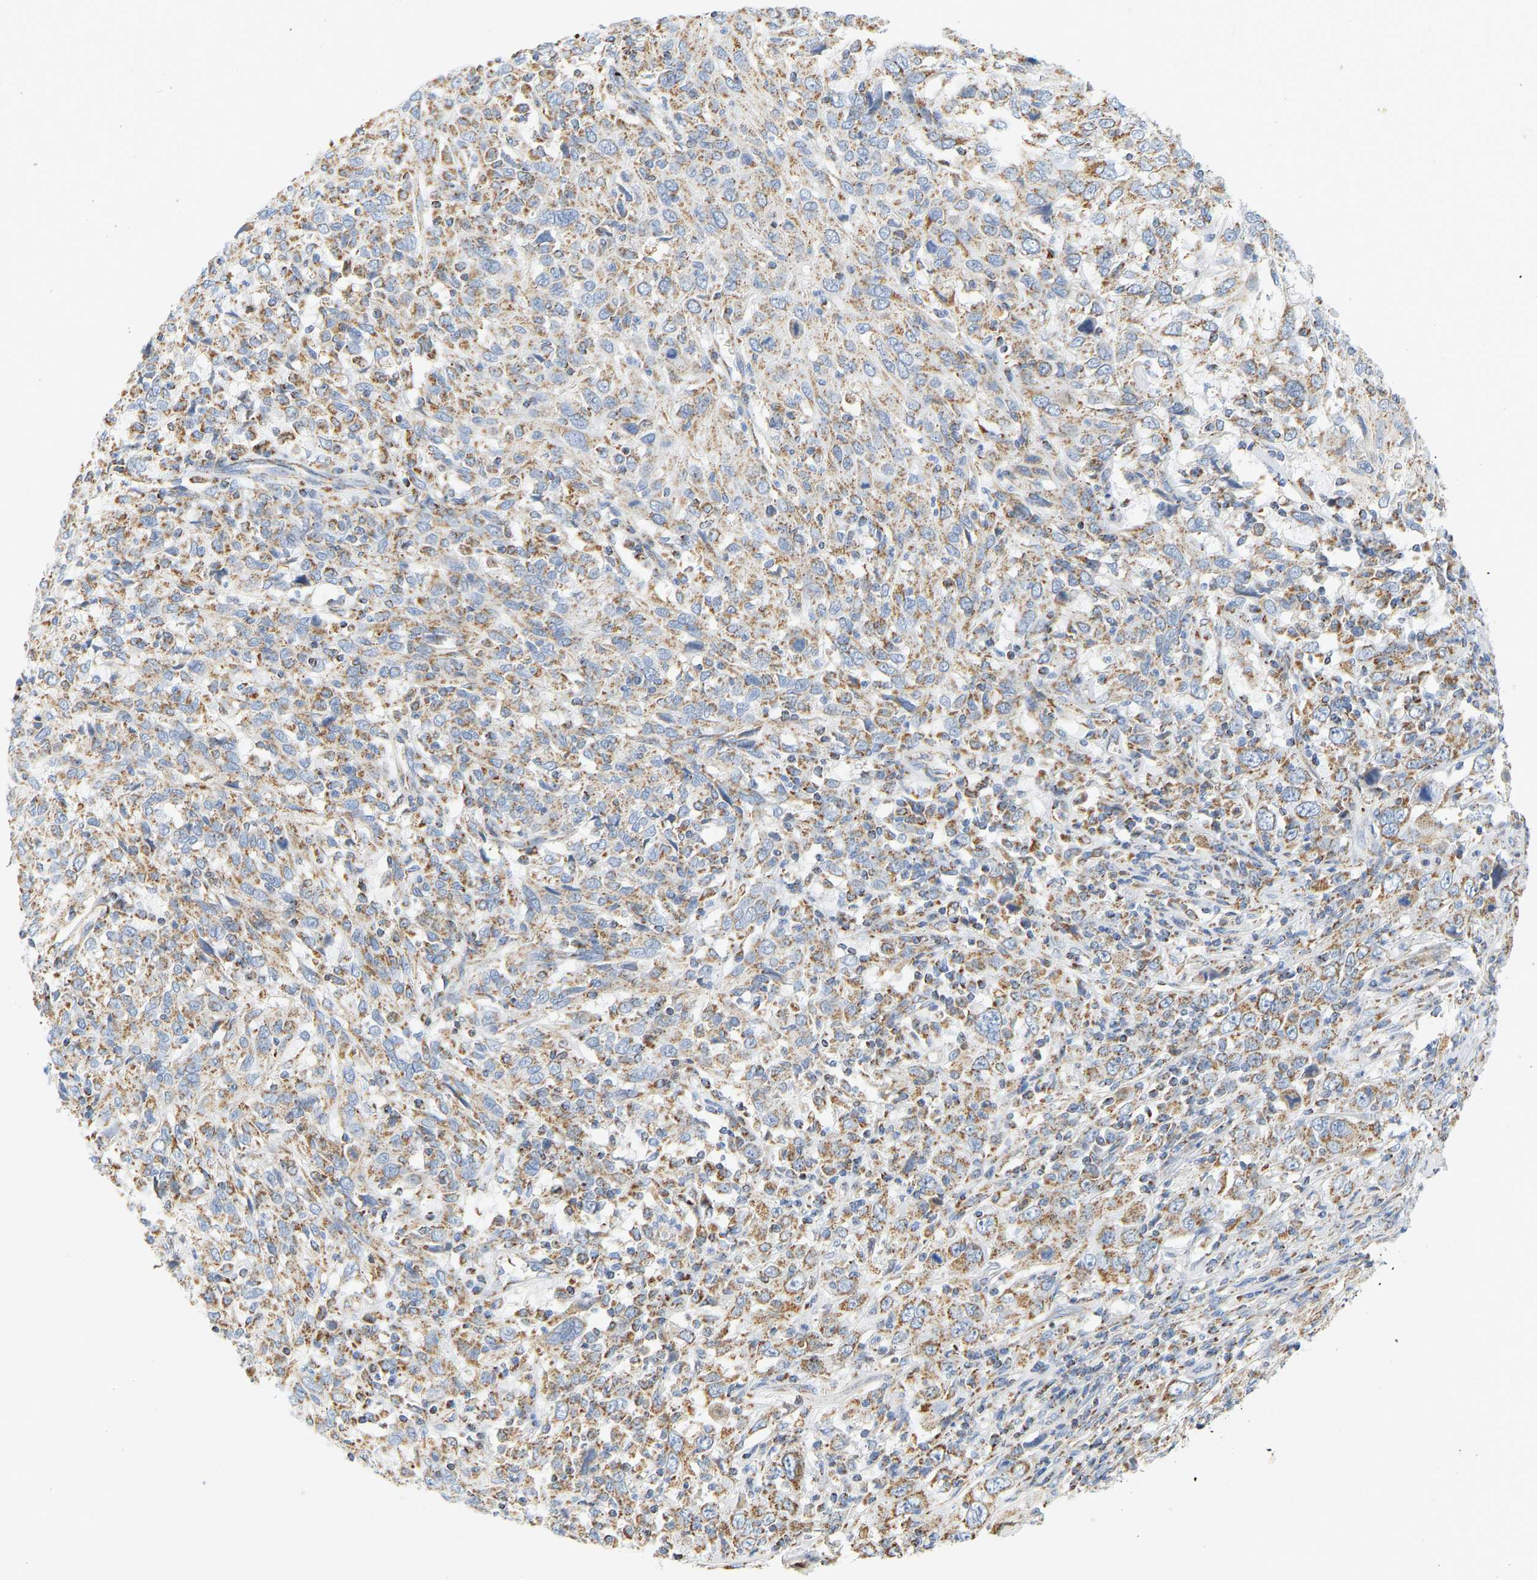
{"staining": {"intensity": "moderate", "quantity": ">75%", "location": "cytoplasmic/membranous"}, "tissue": "cervical cancer", "cell_type": "Tumor cells", "image_type": "cancer", "snomed": [{"axis": "morphology", "description": "Squamous cell carcinoma, NOS"}, {"axis": "topography", "description": "Cervix"}], "caption": "Moderate cytoplasmic/membranous staining for a protein is appreciated in about >75% of tumor cells of cervical cancer using immunohistochemistry.", "gene": "GRPEL2", "patient": {"sex": "female", "age": 46}}